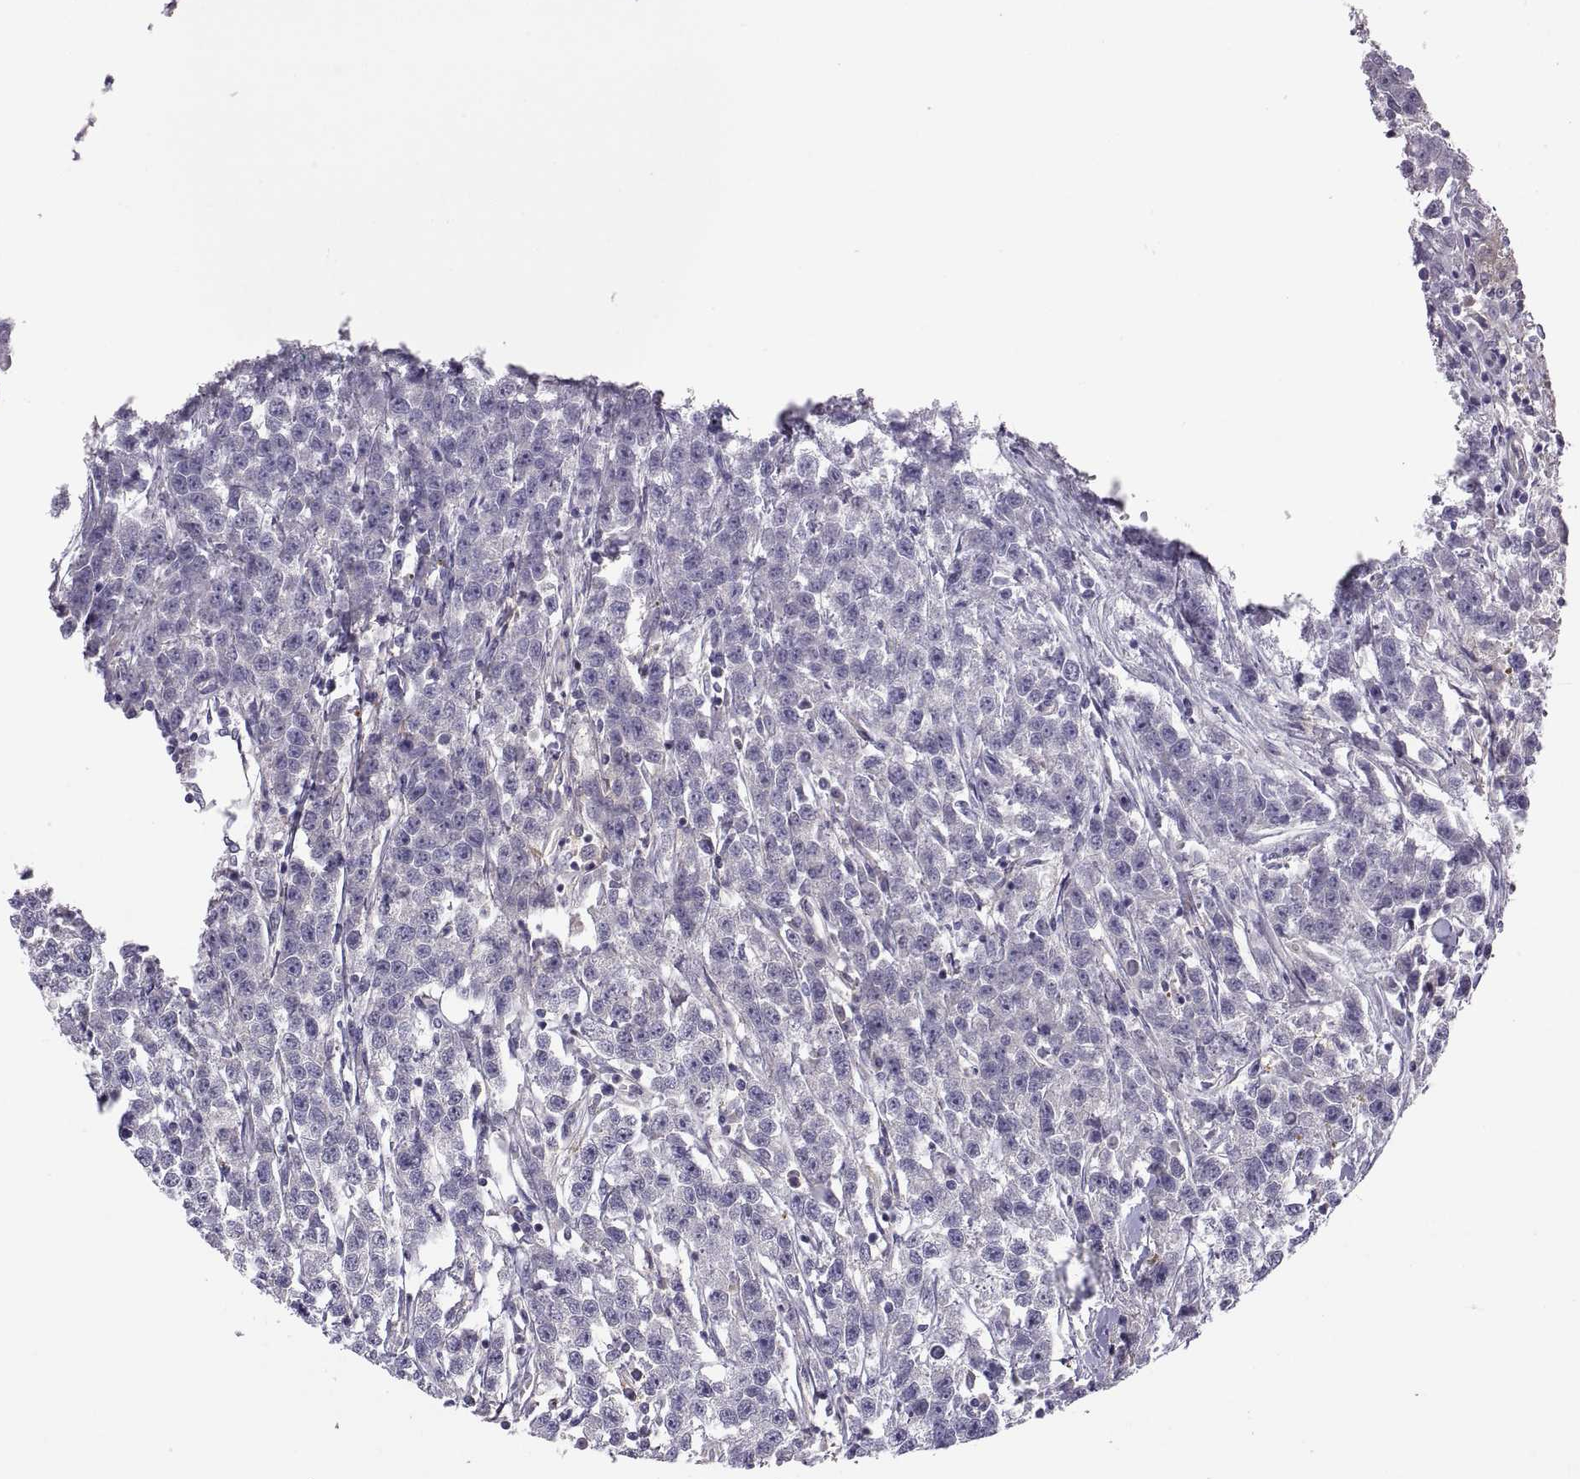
{"staining": {"intensity": "negative", "quantity": "none", "location": "none"}, "tissue": "testis cancer", "cell_type": "Tumor cells", "image_type": "cancer", "snomed": [{"axis": "morphology", "description": "Seminoma, NOS"}, {"axis": "topography", "description": "Testis"}], "caption": "Histopathology image shows no significant protein expression in tumor cells of testis cancer (seminoma).", "gene": "SPATA32", "patient": {"sex": "male", "age": 59}}